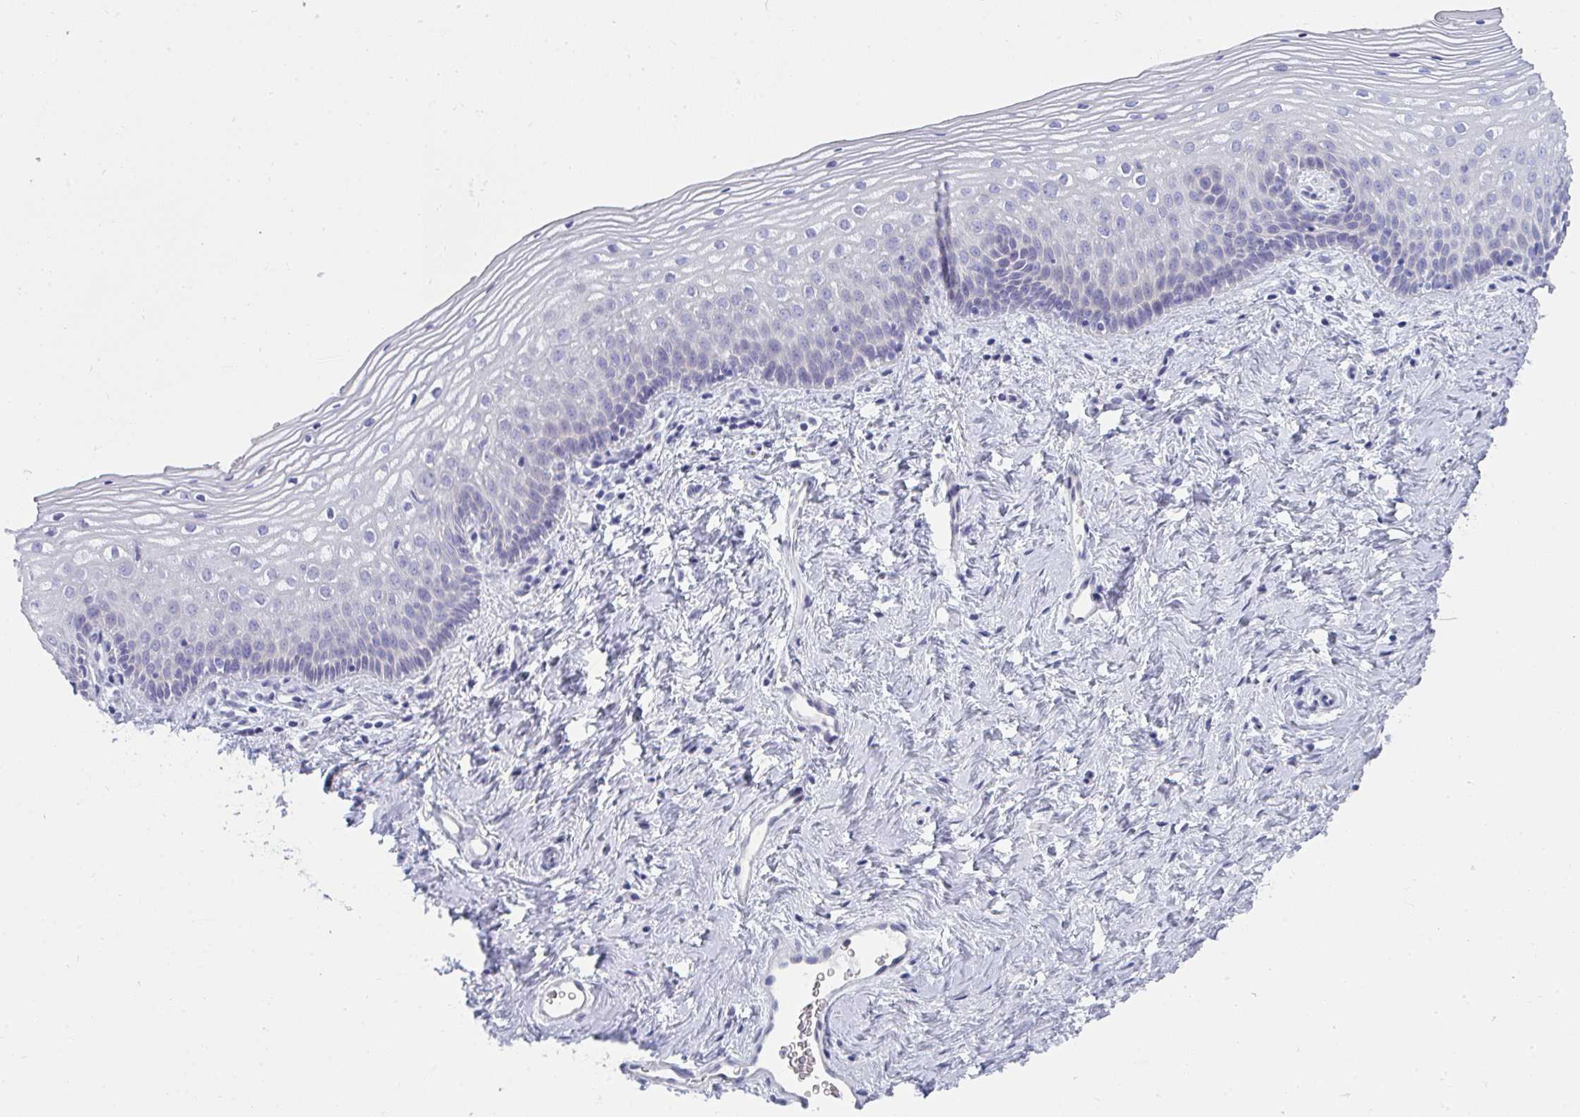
{"staining": {"intensity": "negative", "quantity": "none", "location": "none"}, "tissue": "vagina", "cell_type": "Squamous epithelial cells", "image_type": "normal", "snomed": [{"axis": "morphology", "description": "Normal tissue, NOS"}, {"axis": "topography", "description": "Vagina"}], "caption": "A histopathology image of human vagina is negative for staining in squamous epithelial cells. Brightfield microscopy of immunohistochemistry (IHC) stained with DAB (brown) and hematoxylin (blue), captured at high magnification.", "gene": "SHB", "patient": {"sex": "female", "age": 45}}